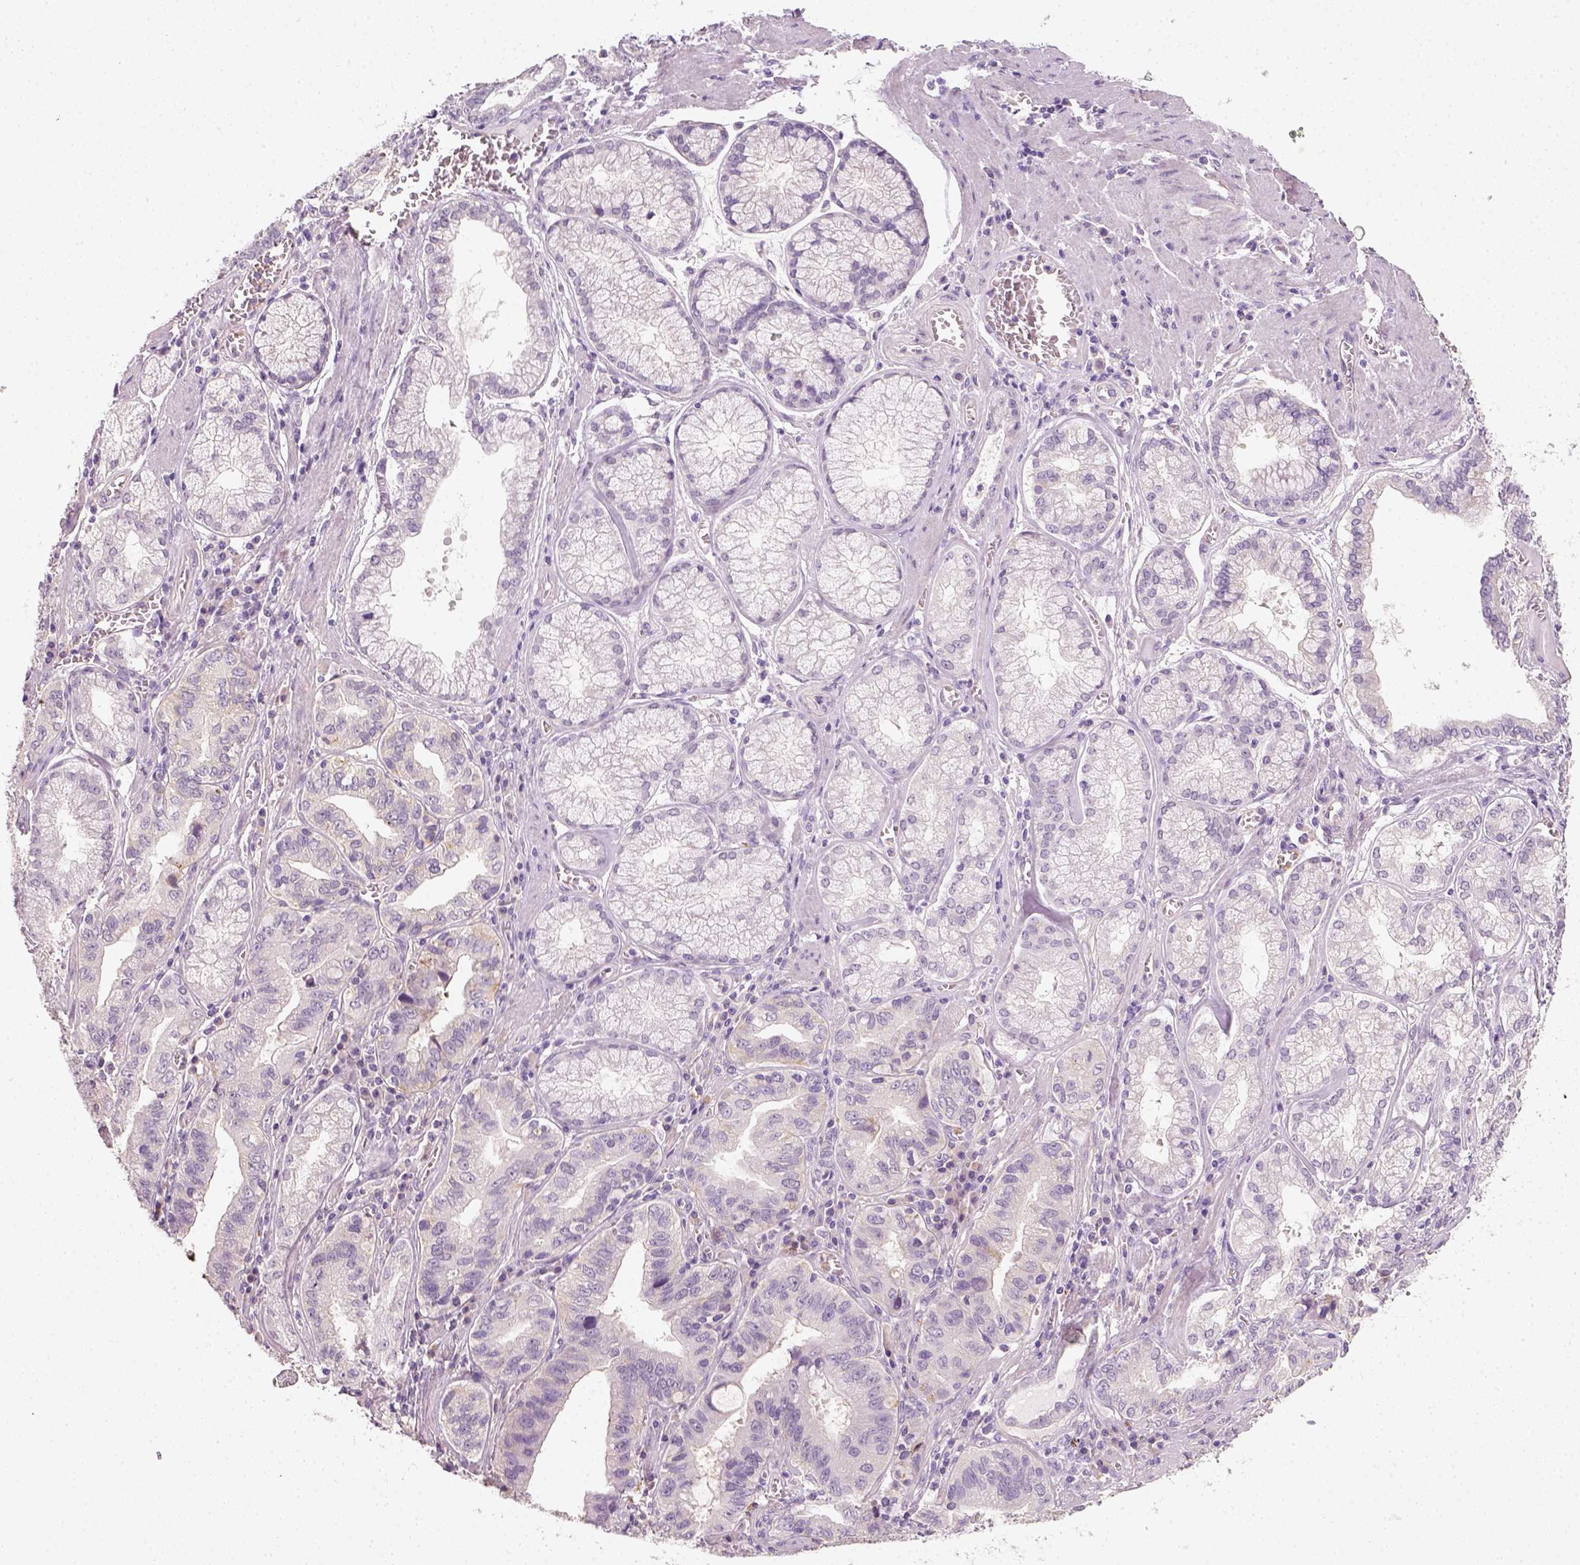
{"staining": {"intensity": "negative", "quantity": "none", "location": "none"}, "tissue": "stomach cancer", "cell_type": "Tumor cells", "image_type": "cancer", "snomed": [{"axis": "morphology", "description": "Adenocarcinoma, NOS"}, {"axis": "topography", "description": "Stomach, lower"}], "caption": "This is an IHC micrograph of human stomach cancer. There is no staining in tumor cells.", "gene": "FAM163B", "patient": {"sex": "female", "age": 76}}